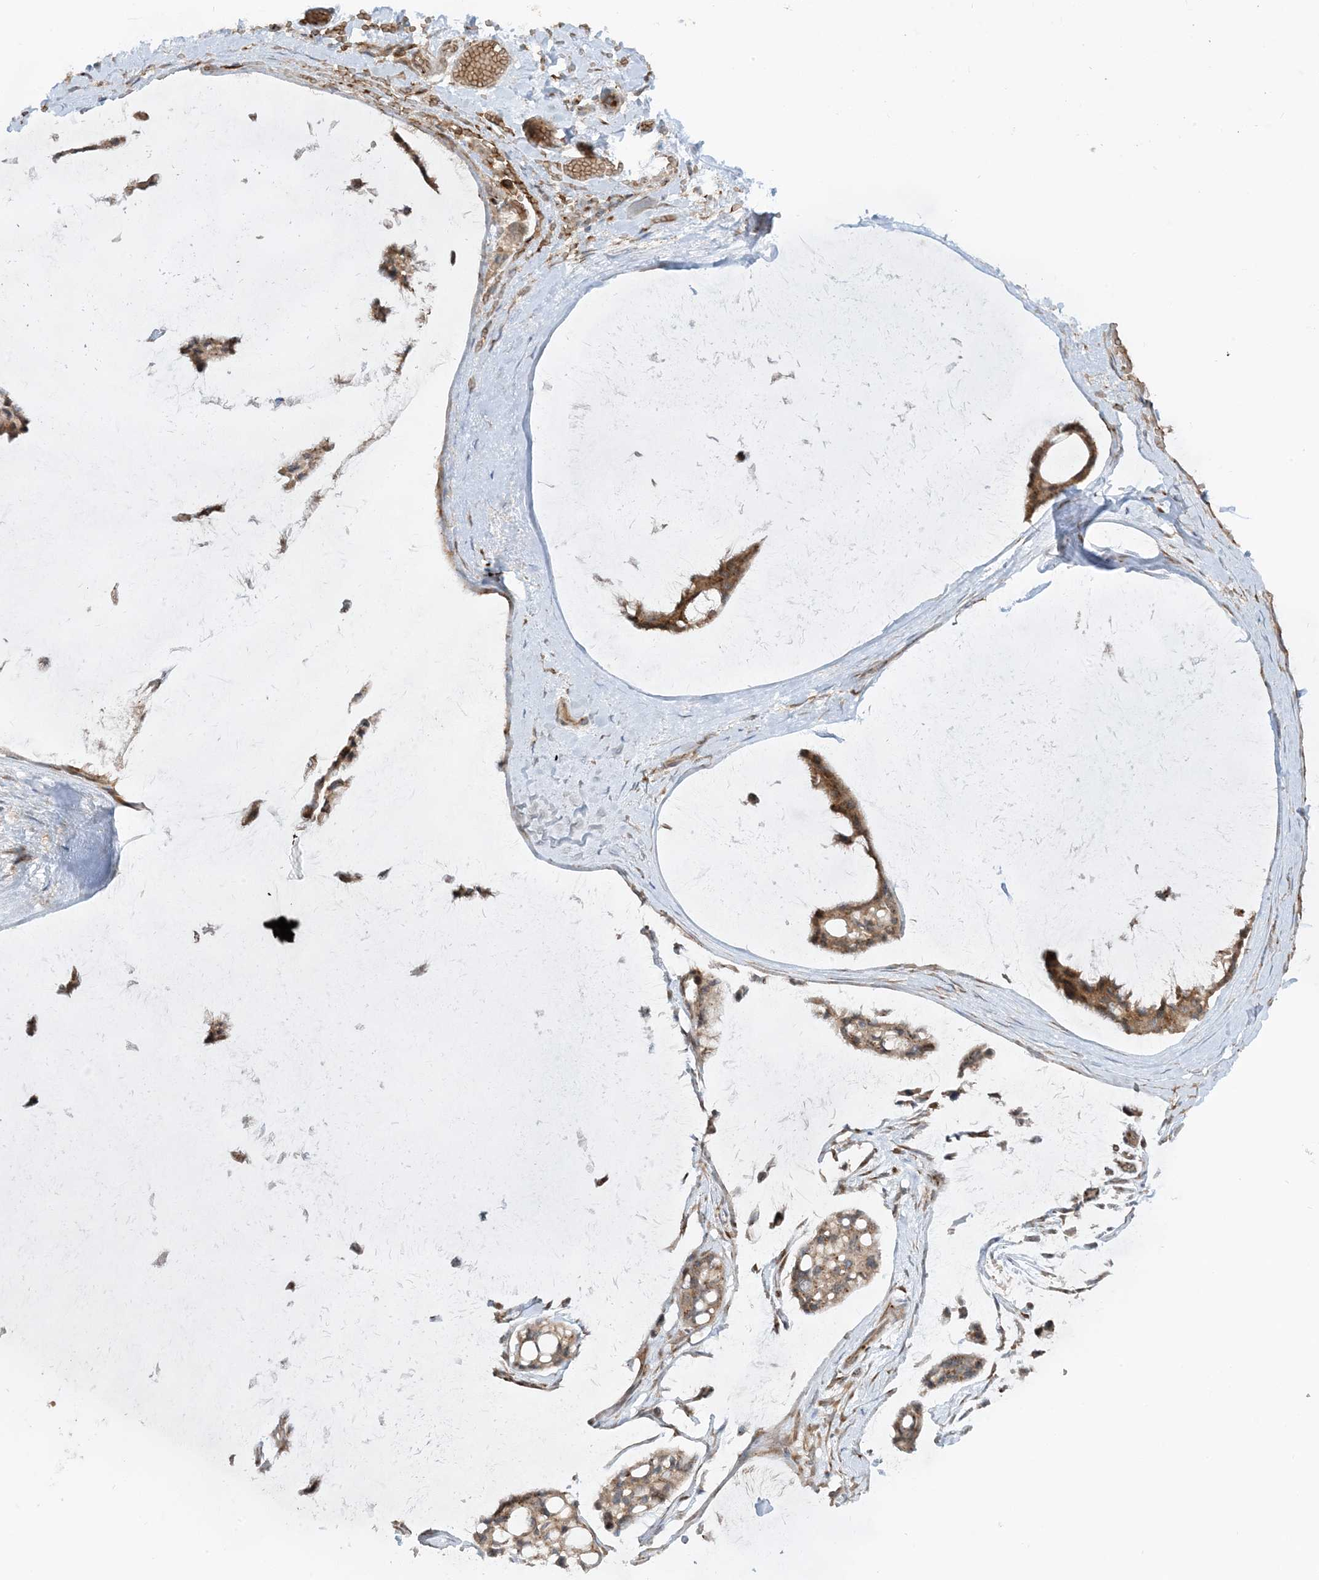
{"staining": {"intensity": "moderate", "quantity": ">75%", "location": "cytoplasmic/membranous"}, "tissue": "ovarian cancer", "cell_type": "Tumor cells", "image_type": "cancer", "snomed": [{"axis": "morphology", "description": "Cystadenocarcinoma, mucinous, NOS"}, {"axis": "topography", "description": "Ovary"}], "caption": "The immunohistochemical stain highlights moderate cytoplasmic/membranous staining in tumor cells of ovarian mucinous cystadenocarcinoma tissue.", "gene": "RPP40", "patient": {"sex": "female", "age": 39}}